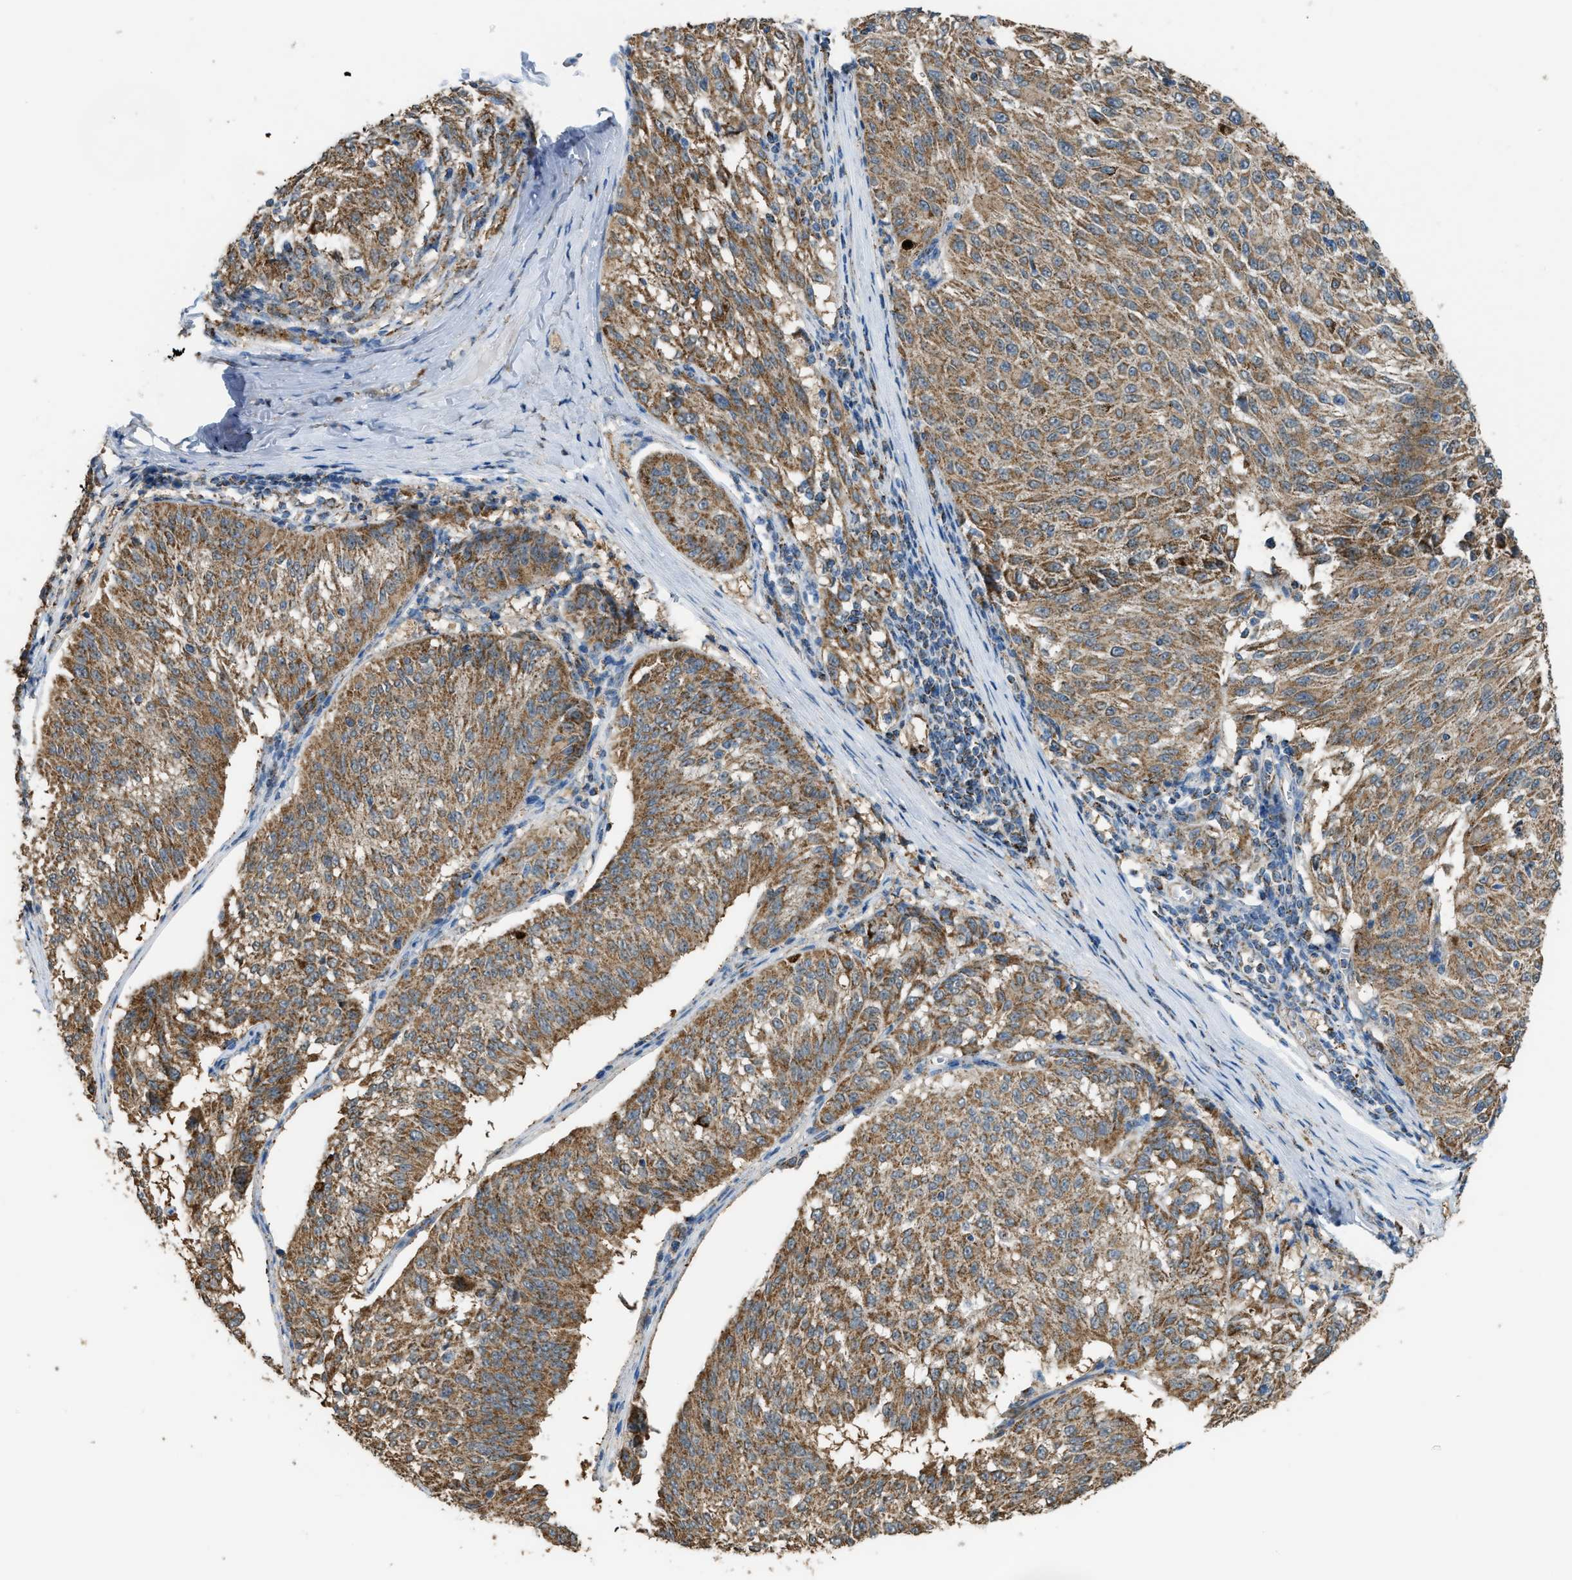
{"staining": {"intensity": "moderate", "quantity": ">75%", "location": "cytoplasmic/membranous"}, "tissue": "melanoma", "cell_type": "Tumor cells", "image_type": "cancer", "snomed": [{"axis": "morphology", "description": "Malignant melanoma, NOS"}, {"axis": "topography", "description": "Skin"}], "caption": "An IHC photomicrograph of tumor tissue is shown. Protein staining in brown highlights moderate cytoplasmic/membranous positivity in malignant melanoma within tumor cells.", "gene": "ETFB", "patient": {"sex": "female", "age": 72}}